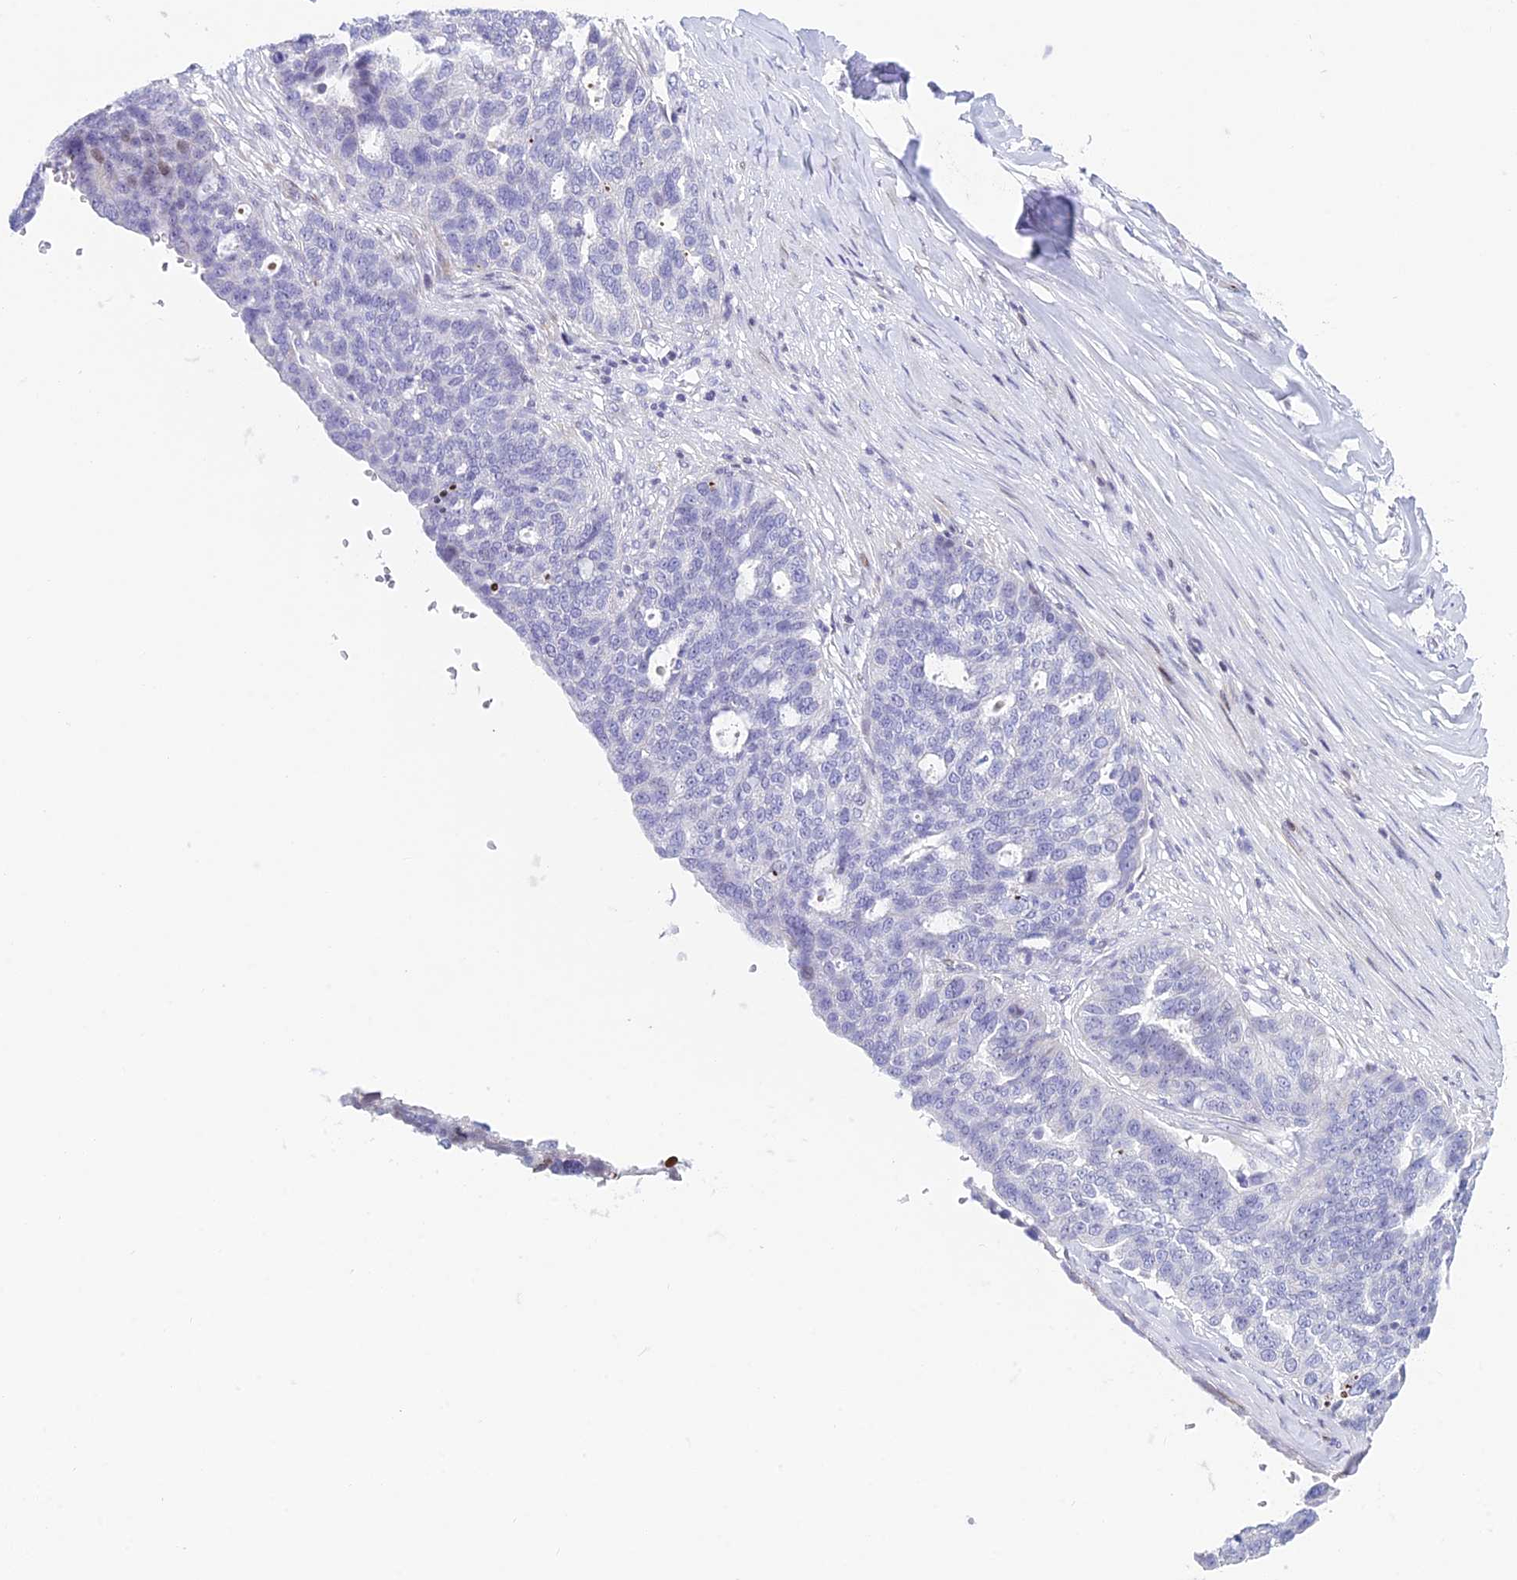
{"staining": {"intensity": "negative", "quantity": "none", "location": "none"}, "tissue": "ovarian cancer", "cell_type": "Tumor cells", "image_type": "cancer", "snomed": [{"axis": "morphology", "description": "Cystadenocarcinoma, serous, NOS"}, {"axis": "topography", "description": "Ovary"}], "caption": "This is a histopathology image of IHC staining of ovarian cancer, which shows no expression in tumor cells.", "gene": "REXO5", "patient": {"sex": "female", "age": 59}}